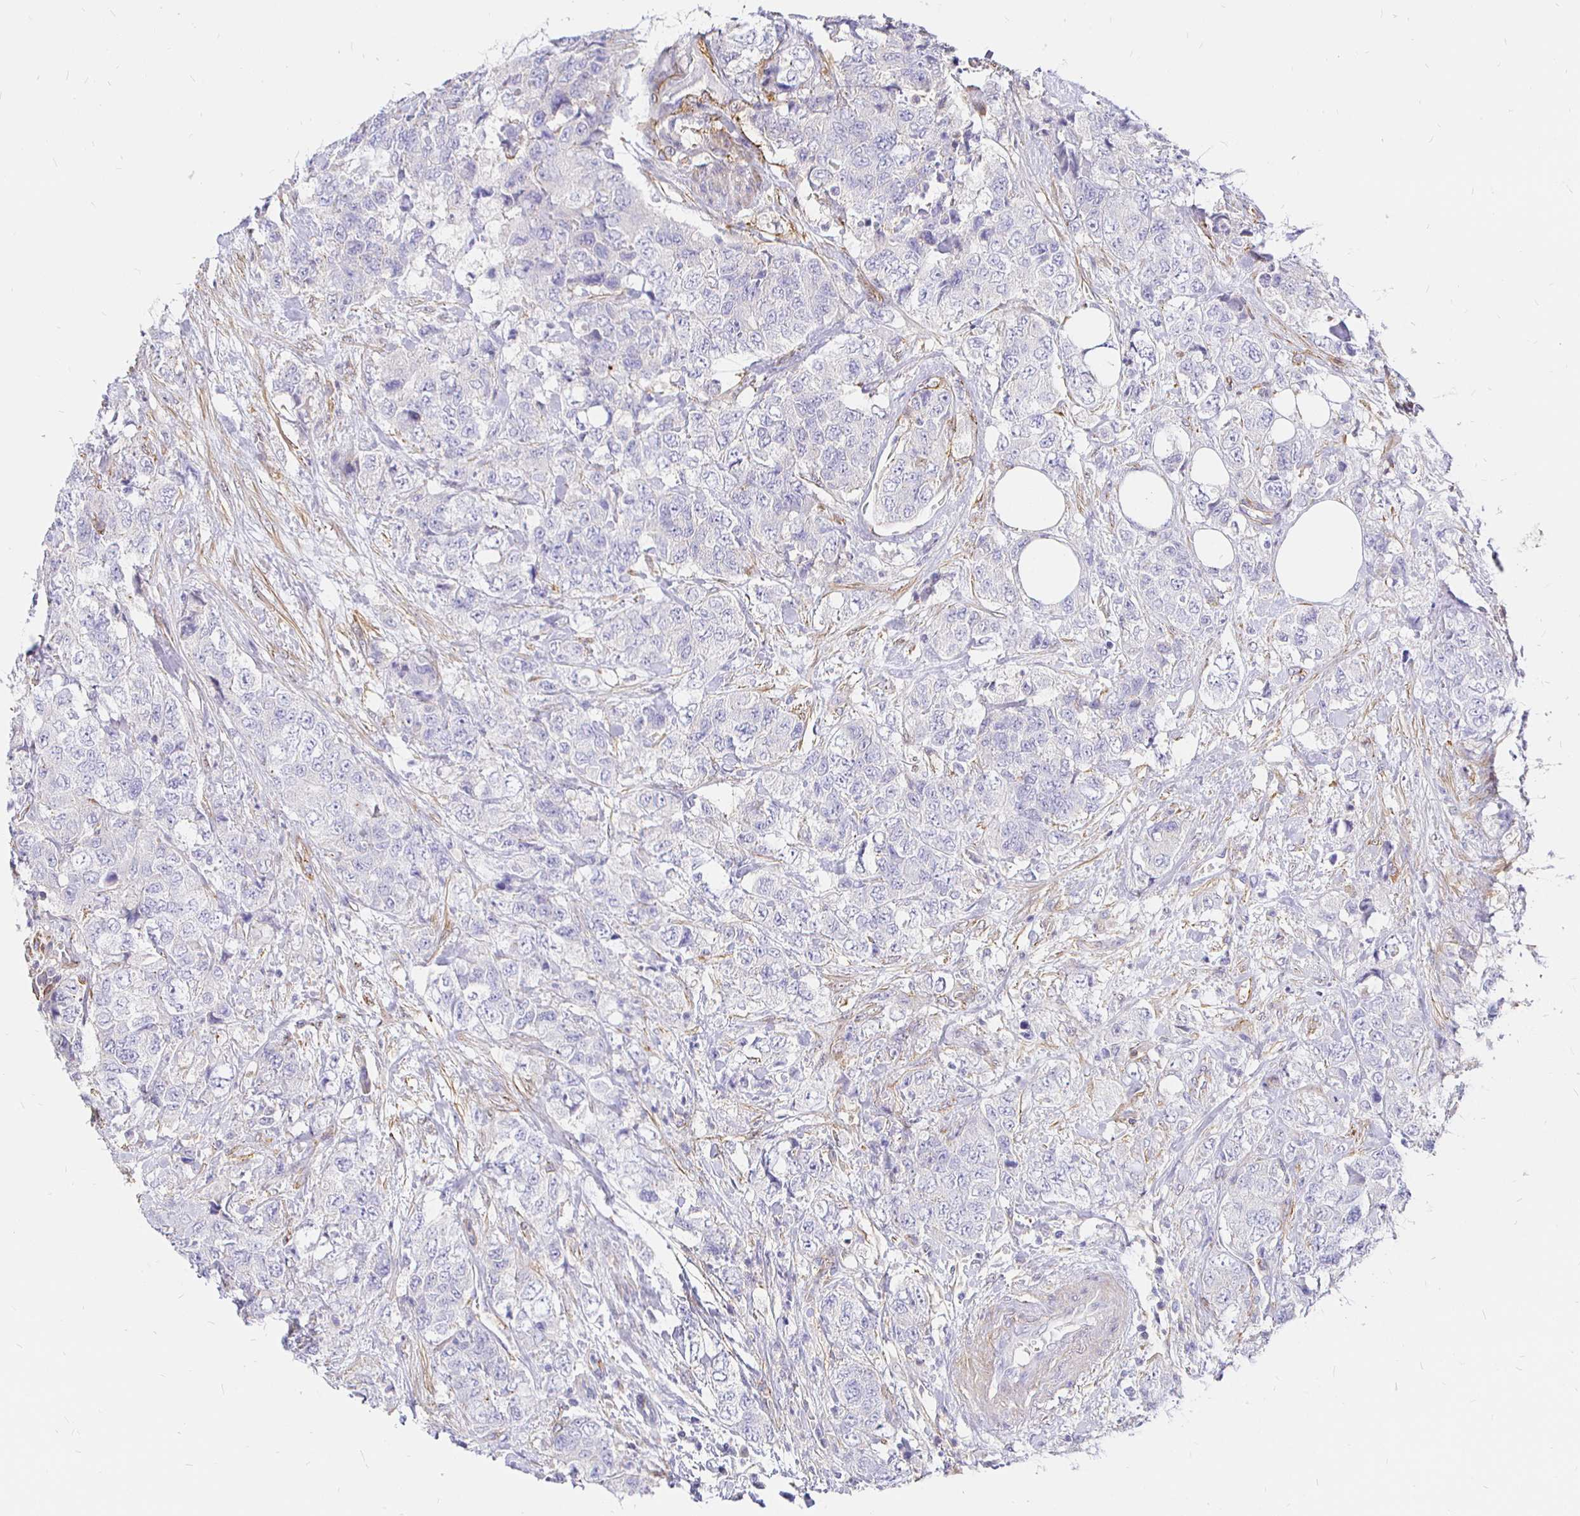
{"staining": {"intensity": "negative", "quantity": "none", "location": "none"}, "tissue": "urothelial cancer", "cell_type": "Tumor cells", "image_type": "cancer", "snomed": [{"axis": "morphology", "description": "Urothelial carcinoma, High grade"}, {"axis": "topography", "description": "Urinary bladder"}], "caption": "The photomicrograph exhibits no significant staining in tumor cells of urothelial cancer.", "gene": "PALM2AKAP2", "patient": {"sex": "female", "age": 78}}